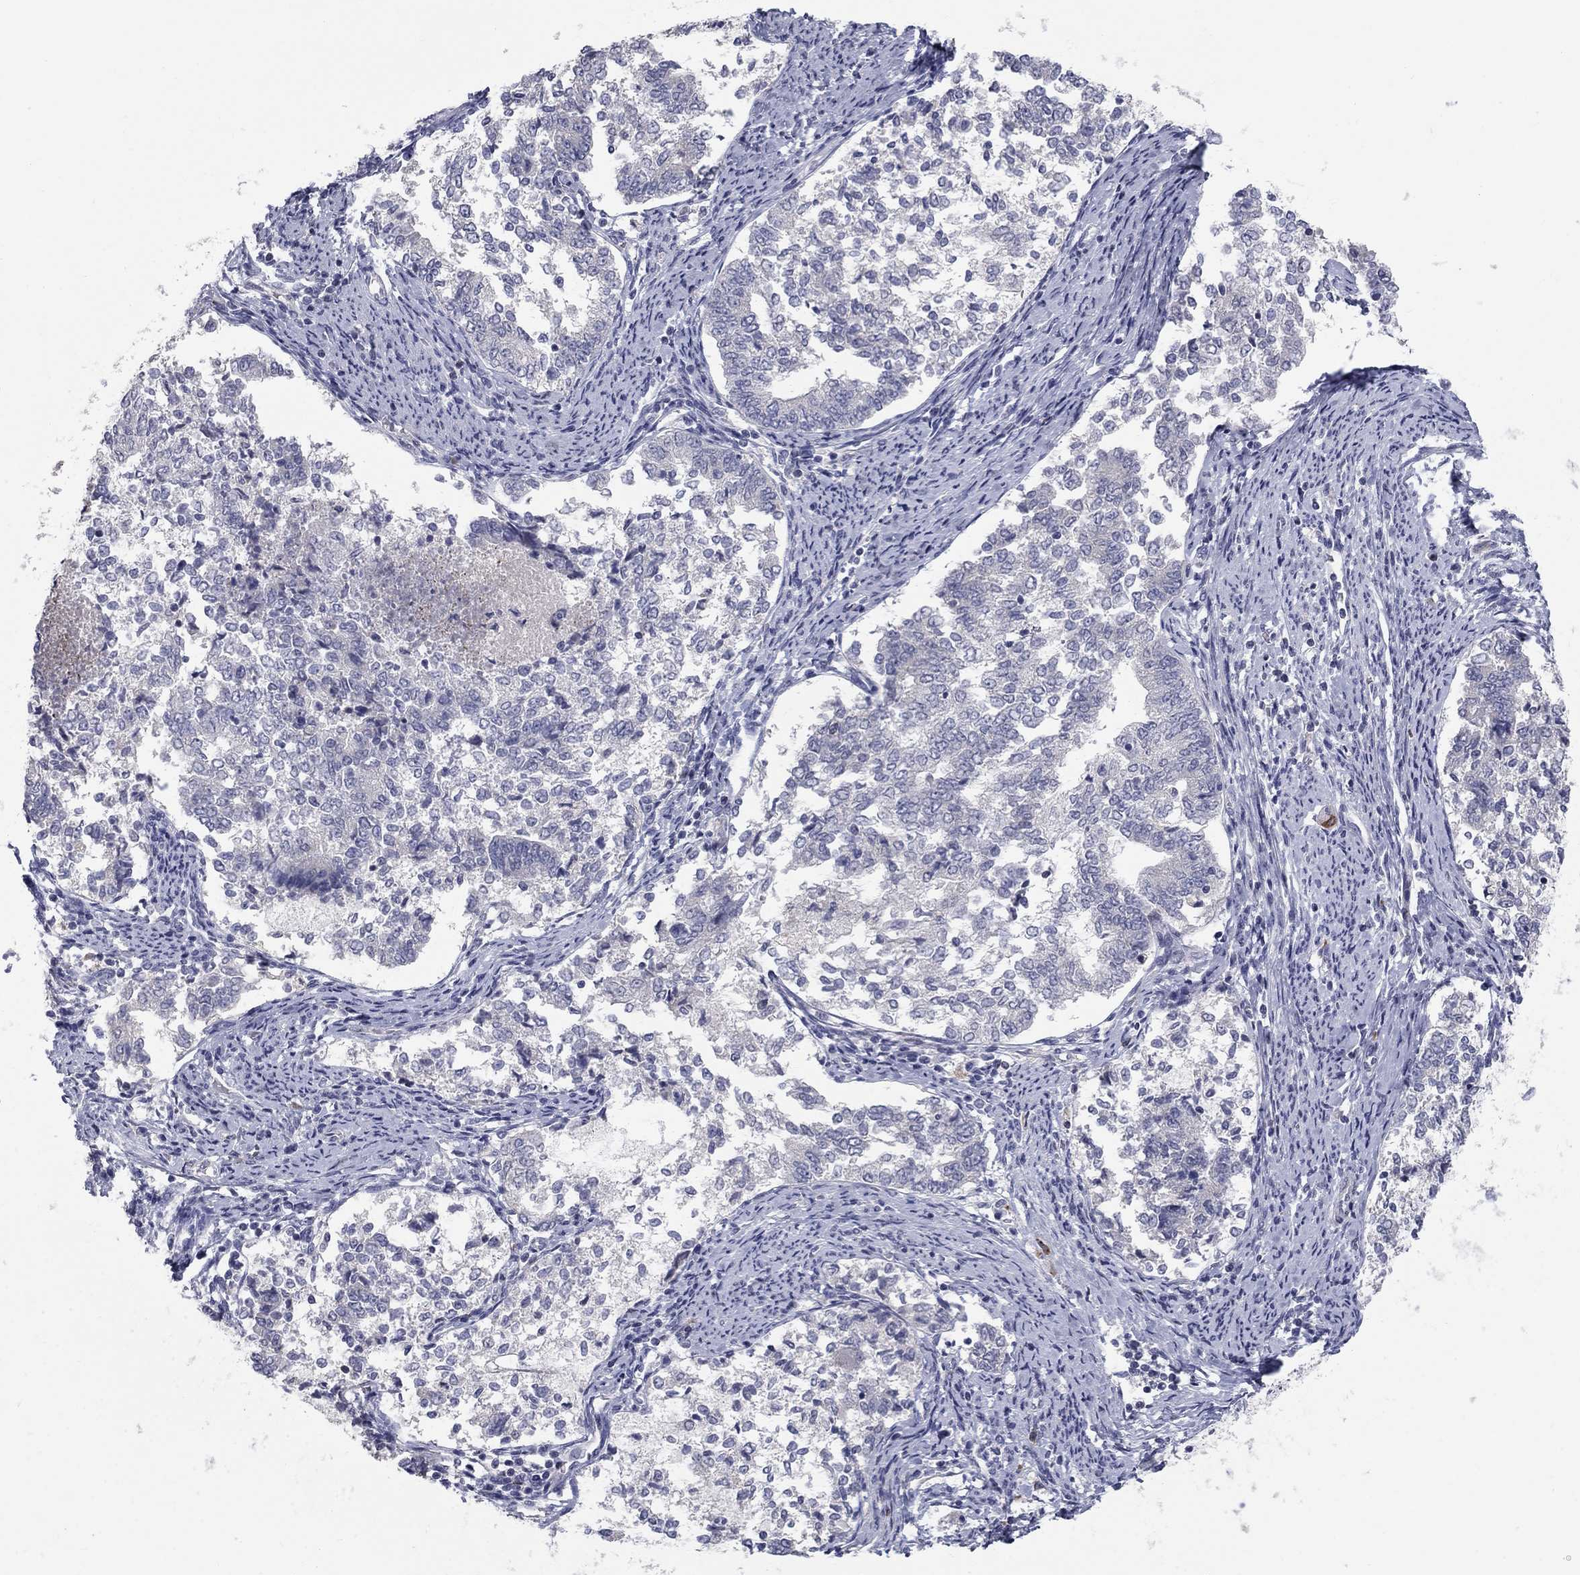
{"staining": {"intensity": "negative", "quantity": "none", "location": "none"}, "tissue": "endometrial cancer", "cell_type": "Tumor cells", "image_type": "cancer", "snomed": [{"axis": "morphology", "description": "Adenocarcinoma, NOS"}, {"axis": "topography", "description": "Endometrium"}], "caption": "The immunohistochemistry (IHC) photomicrograph has no significant positivity in tumor cells of endometrial adenocarcinoma tissue. (Immunohistochemistry, brightfield microscopy, high magnification).", "gene": "NTRK2", "patient": {"sex": "female", "age": 65}}